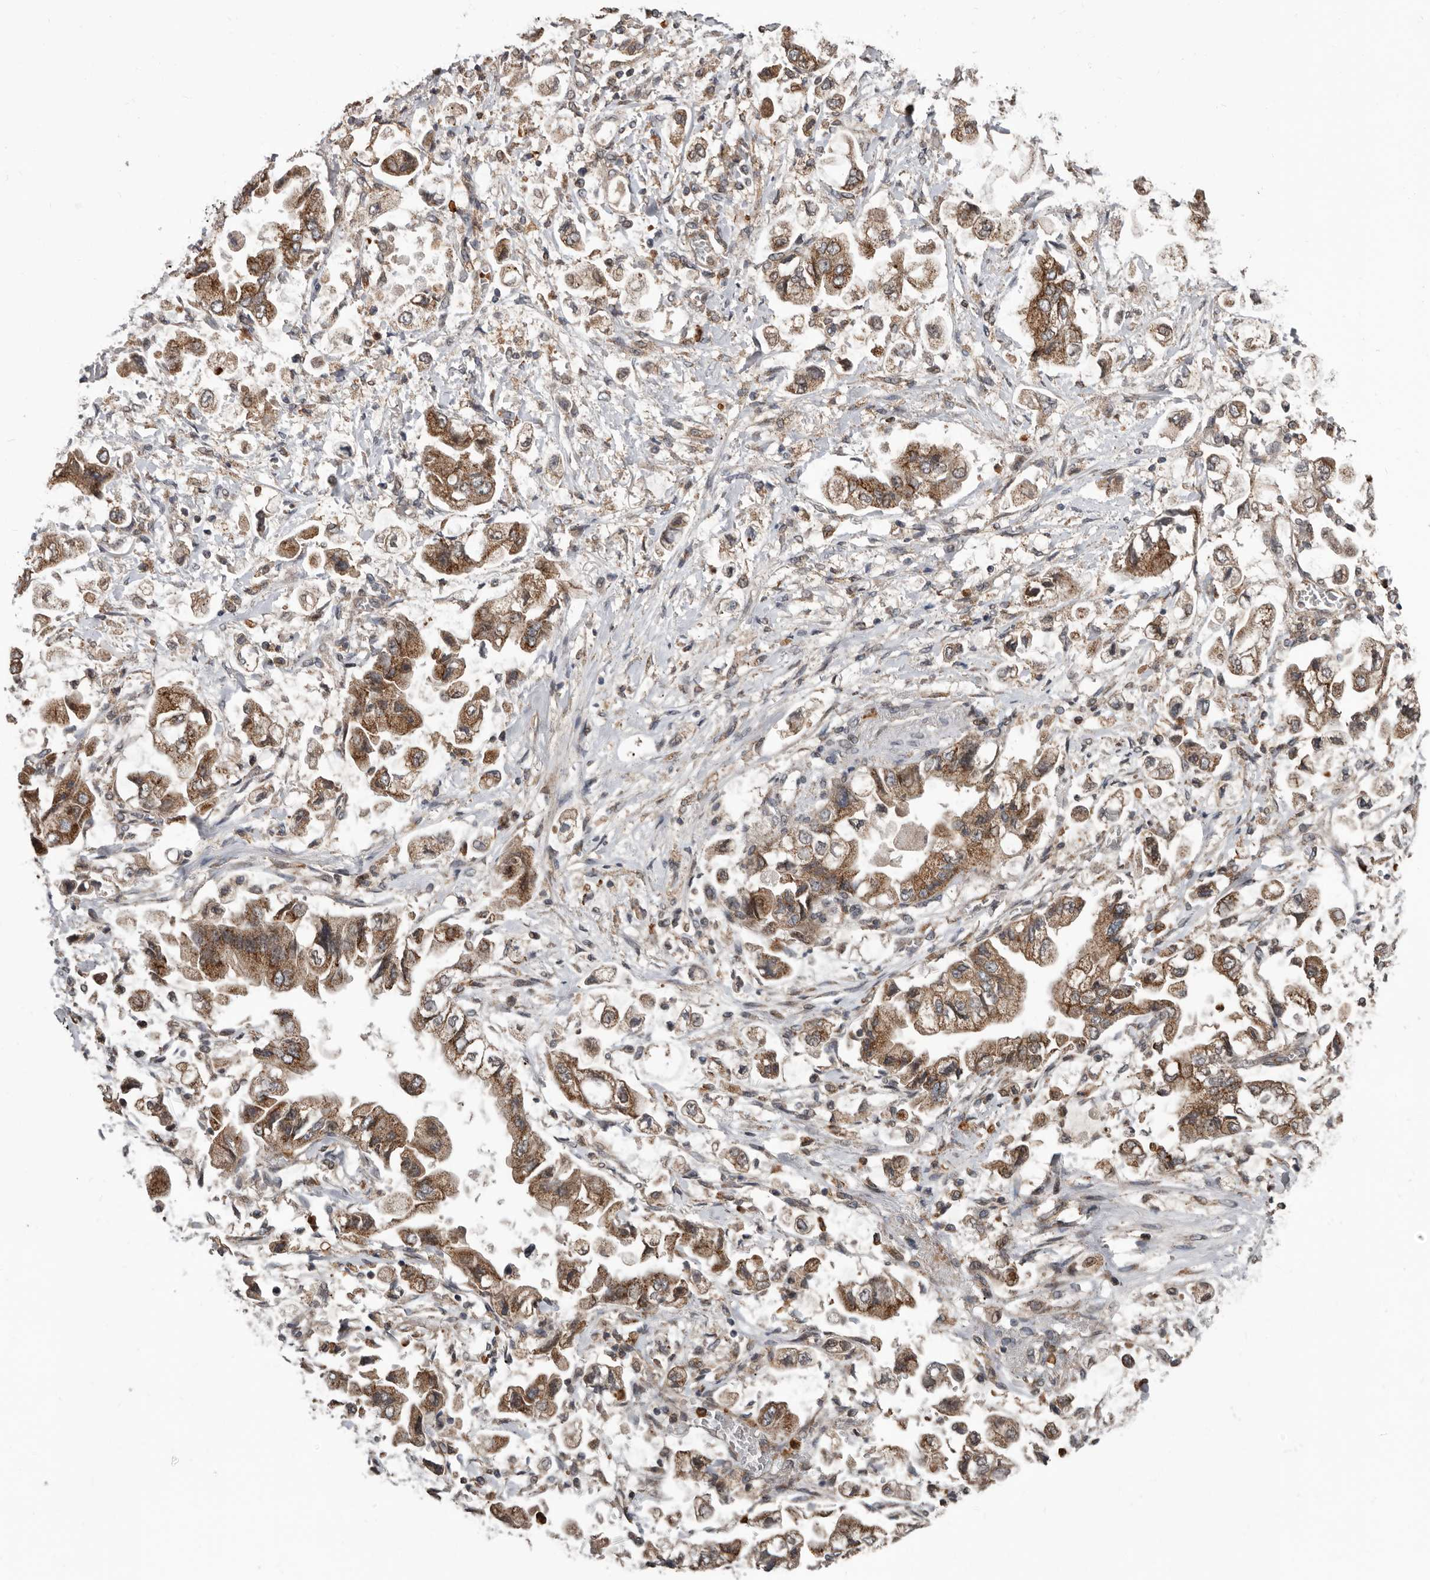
{"staining": {"intensity": "moderate", "quantity": ">75%", "location": "cytoplasmic/membranous"}, "tissue": "stomach cancer", "cell_type": "Tumor cells", "image_type": "cancer", "snomed": [{"axis": "morphology", "description": "Adenocarcinoma, NOS"}, {"axis": "topography", "description": "Stomach"}], "caption": "Stomach cancer tissue reveals moderate cytoplasmic/membranous positivity in about >75% of tumor cells, visualized by immunohistochemistry. (DAB (3,3'-diaminobenzidine) = brown stain, brightfield microscopy at high magnification).", "gene": "FGFR4", "patient": {"sex": "male", "age": 62}}